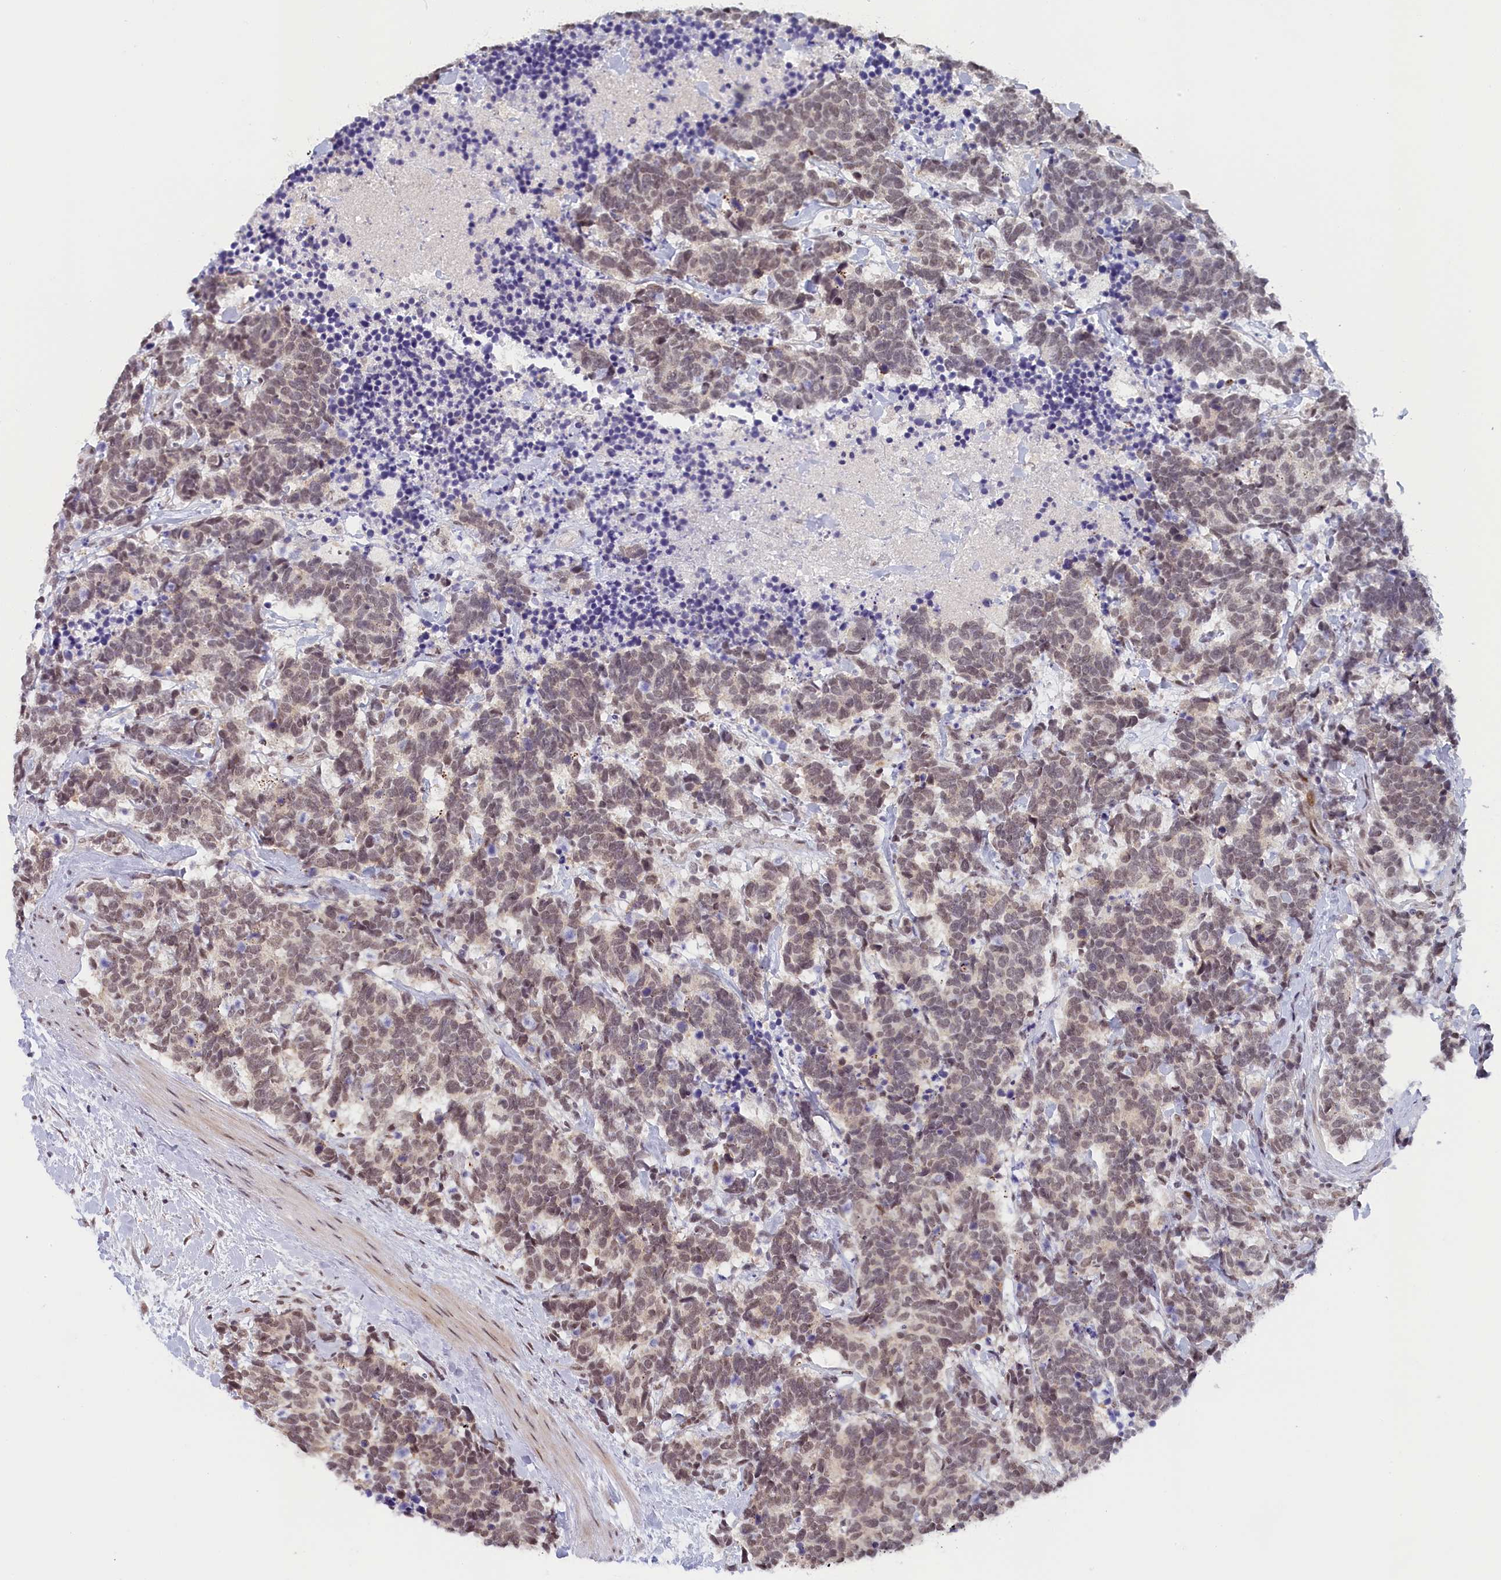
{"staining": {"intensity": "weak", "quantity": ">75%", "location": "nuclear"}, "tissue": "carcinoid", "cell_type": "Tumor cells", "image_type": "cancer", "snomed": [{"axis": "morphology", "description": "Carcinoma, NOS"}, {"axis": "morphology", "description": "Carcinoid, malignant, NOS"}, {"axis": "topography", "description": "Prostate"}], "caption": "Weak nuclear positivity is seen in approximately >75% of tumor cells in carcinoma.", "gene": "SEC31B", "patient": {"sex": "male", "age": 57}}